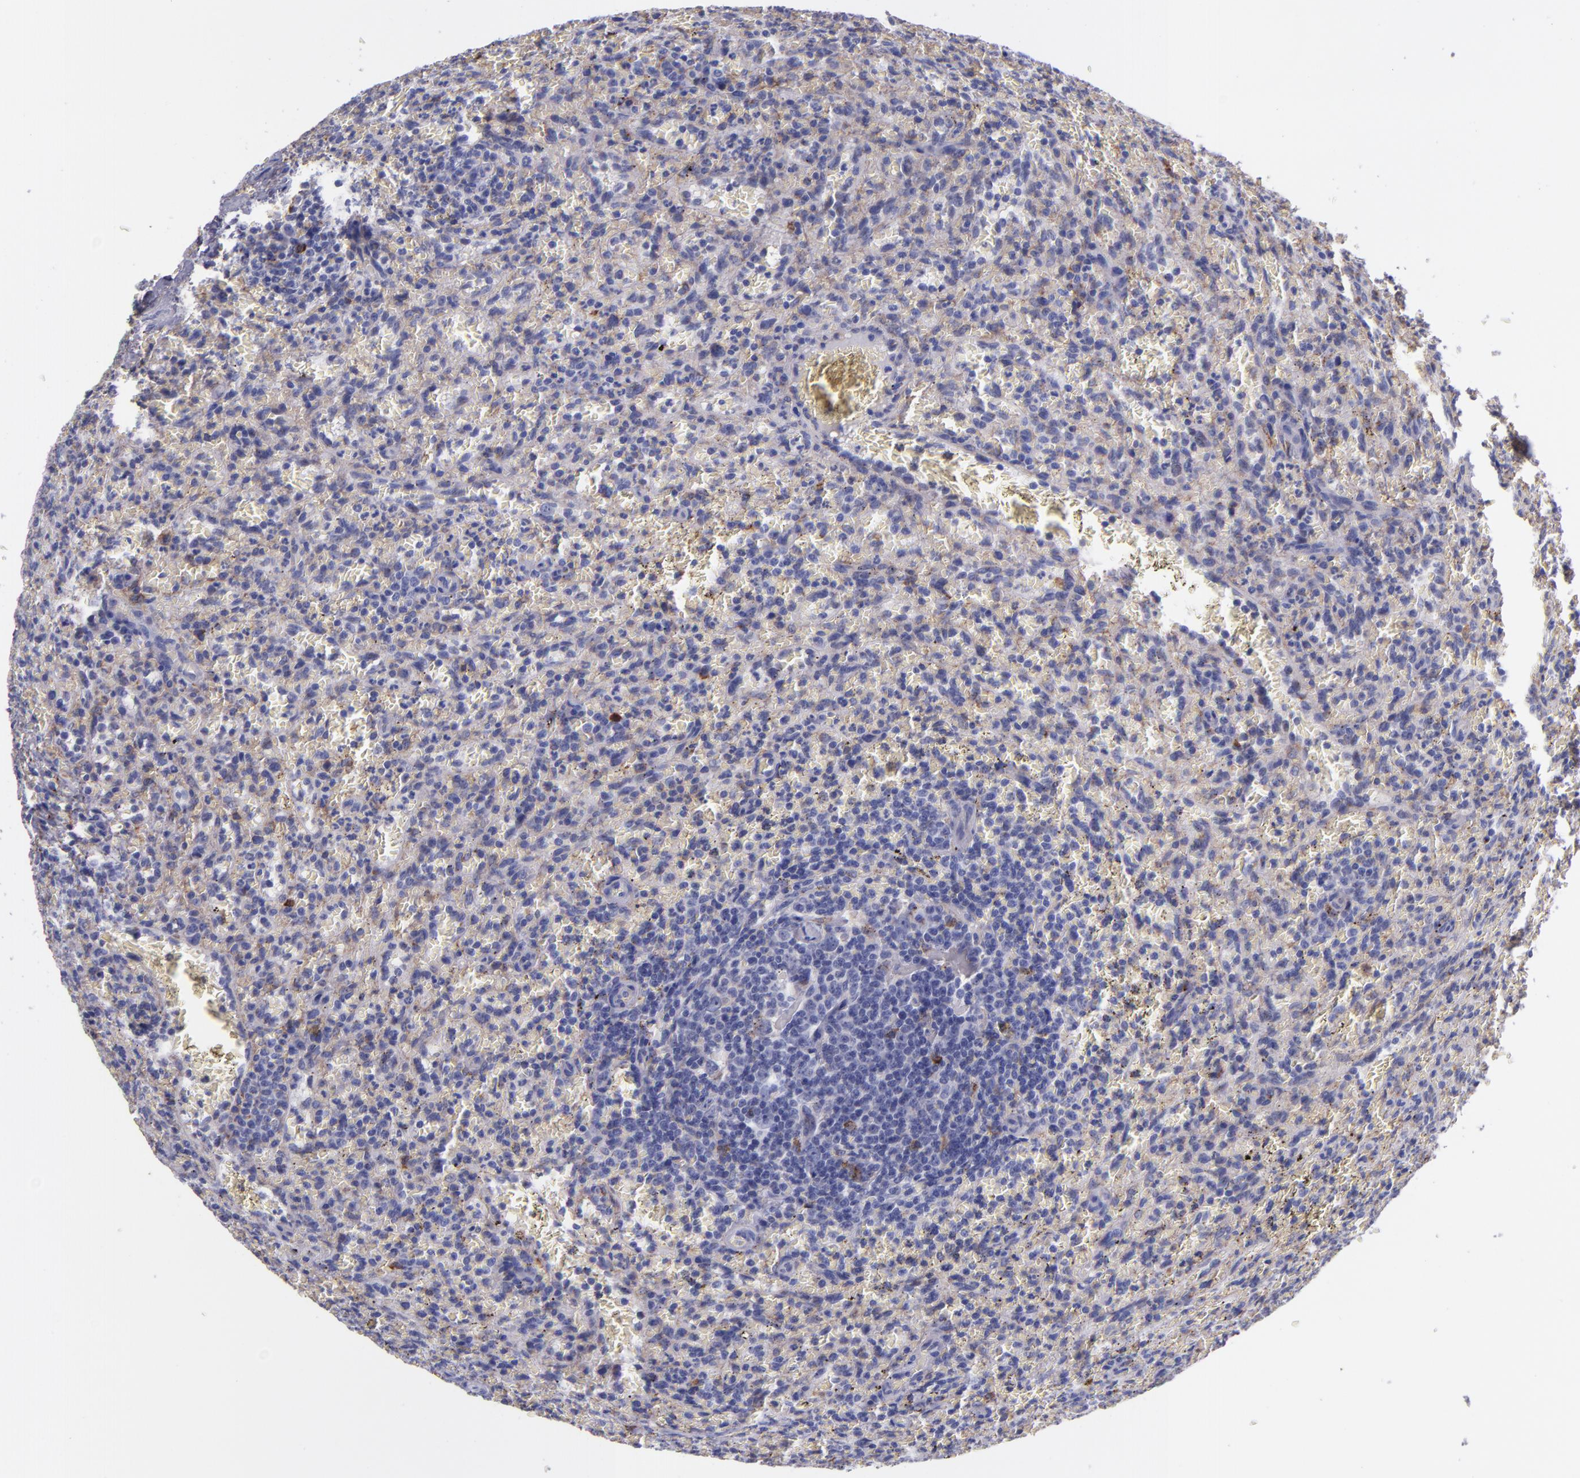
{"staining": {"intensity": "negative", "quantity": "none", "location": "none"}, "tissue": "lymphoma", "cell_type": "Tumor cells", "image_type": "cancer", "snomed": [{"axis": "morphology", "description": "Malignant lymphoma, non-Hodgkin's type, Low grade"}, {"axis": "topography", "description": "Spleen"}], "caption": "Histopathology image shows no significant protein expression in tumor cells of malignant lymphoma, non-Hodgkin's type (low-grade). (DAB immunohistochemistry (IHC), high magnification).", "gene": "IVL", "patient": {"sex": "female", "age": 64}}